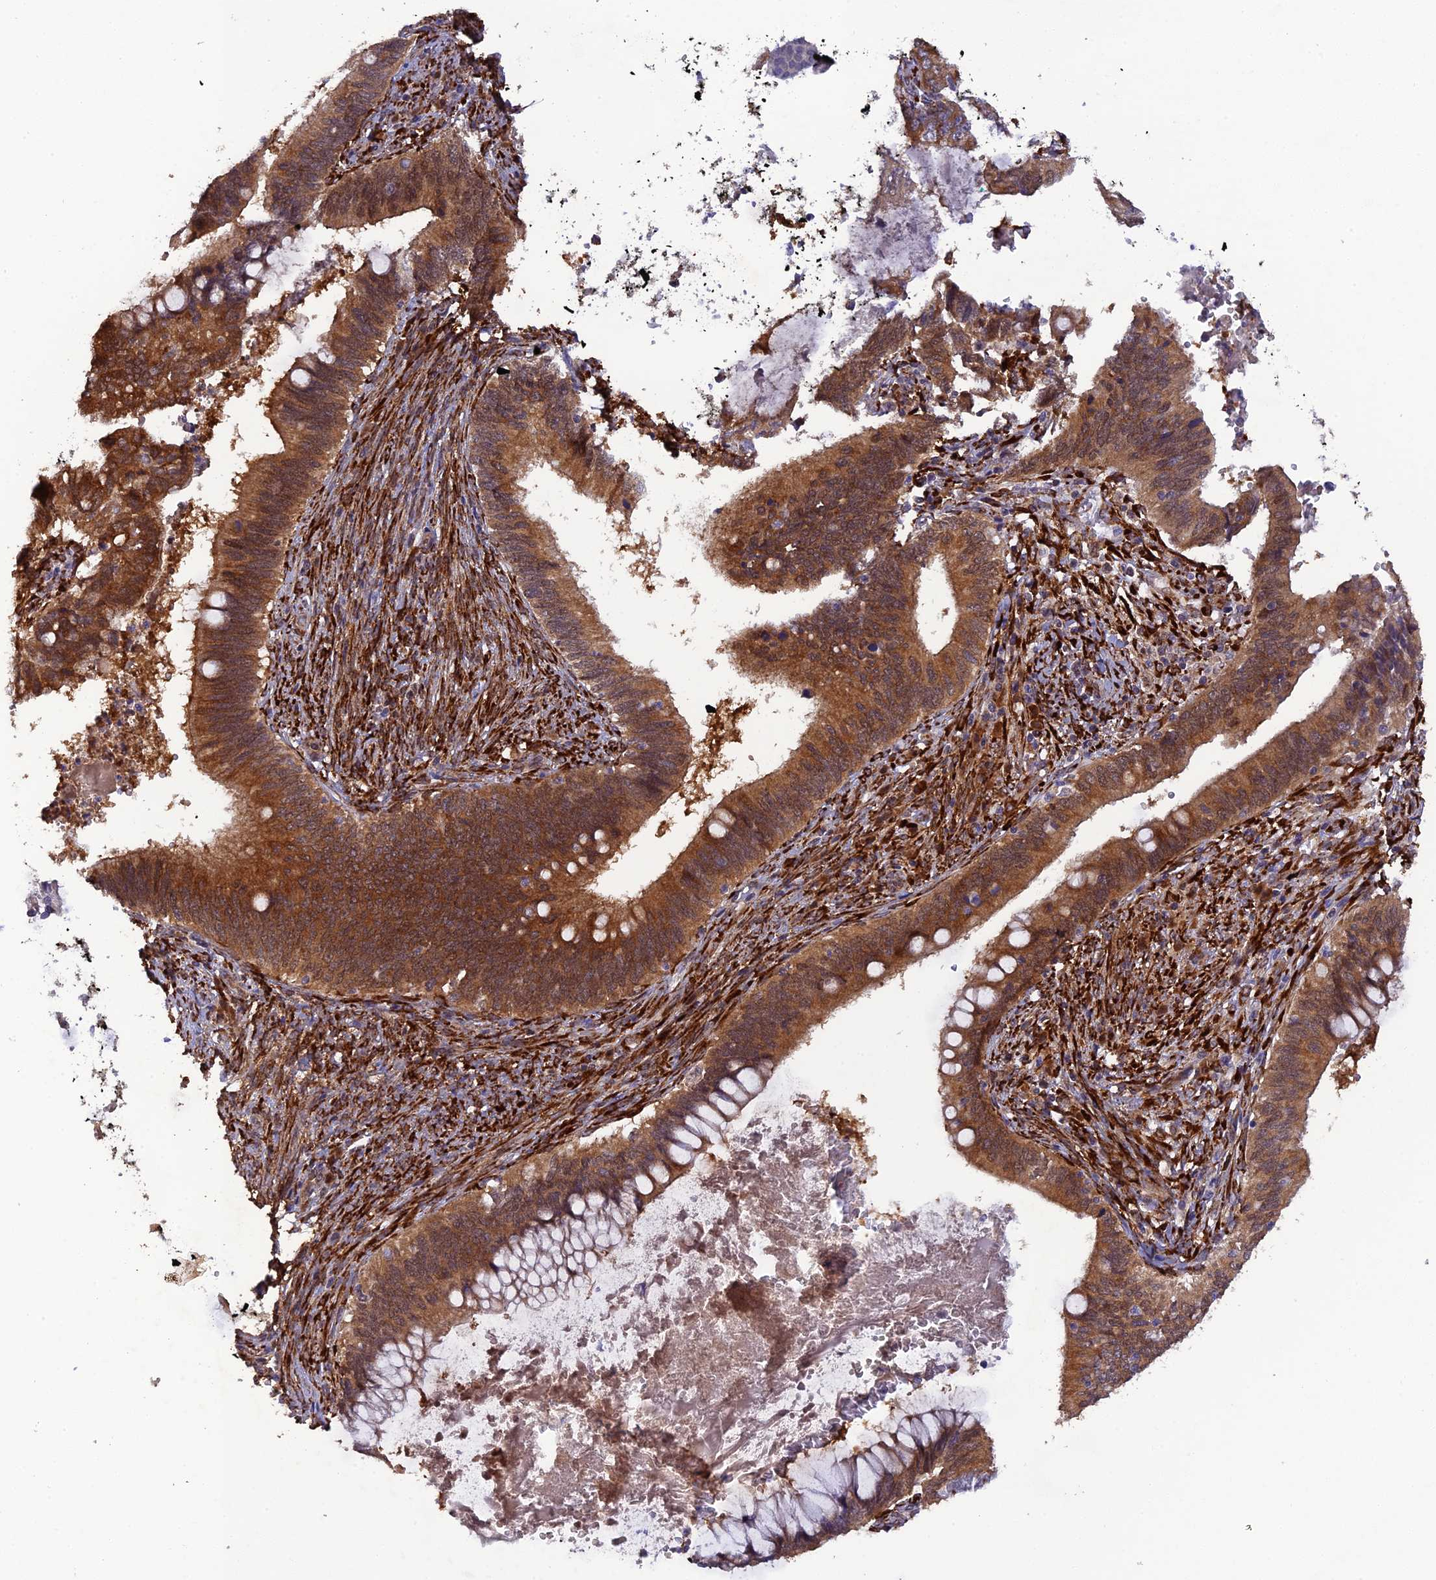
{"staining": {"intensity": "strong", "quantity": ">75%", "location": "cytoplasmic/membranous"}, "tissue": "cervical cancer", "cell_type": "Tumor cells", "image_type": "cancer", "snomed": [{"axis": "morphology", "description": "Adenocarcinoma, NOS"}, {"axis": "topography", "description": "Cervix"}], "caption": "Cervical adenocarcinoma stained for a protein (brown) displays strong cytoplasmic/membranous positive staining in about >75% of tumor cells.", "gene": "P3H3", "patient": {"sex": "female", "age": 42}}